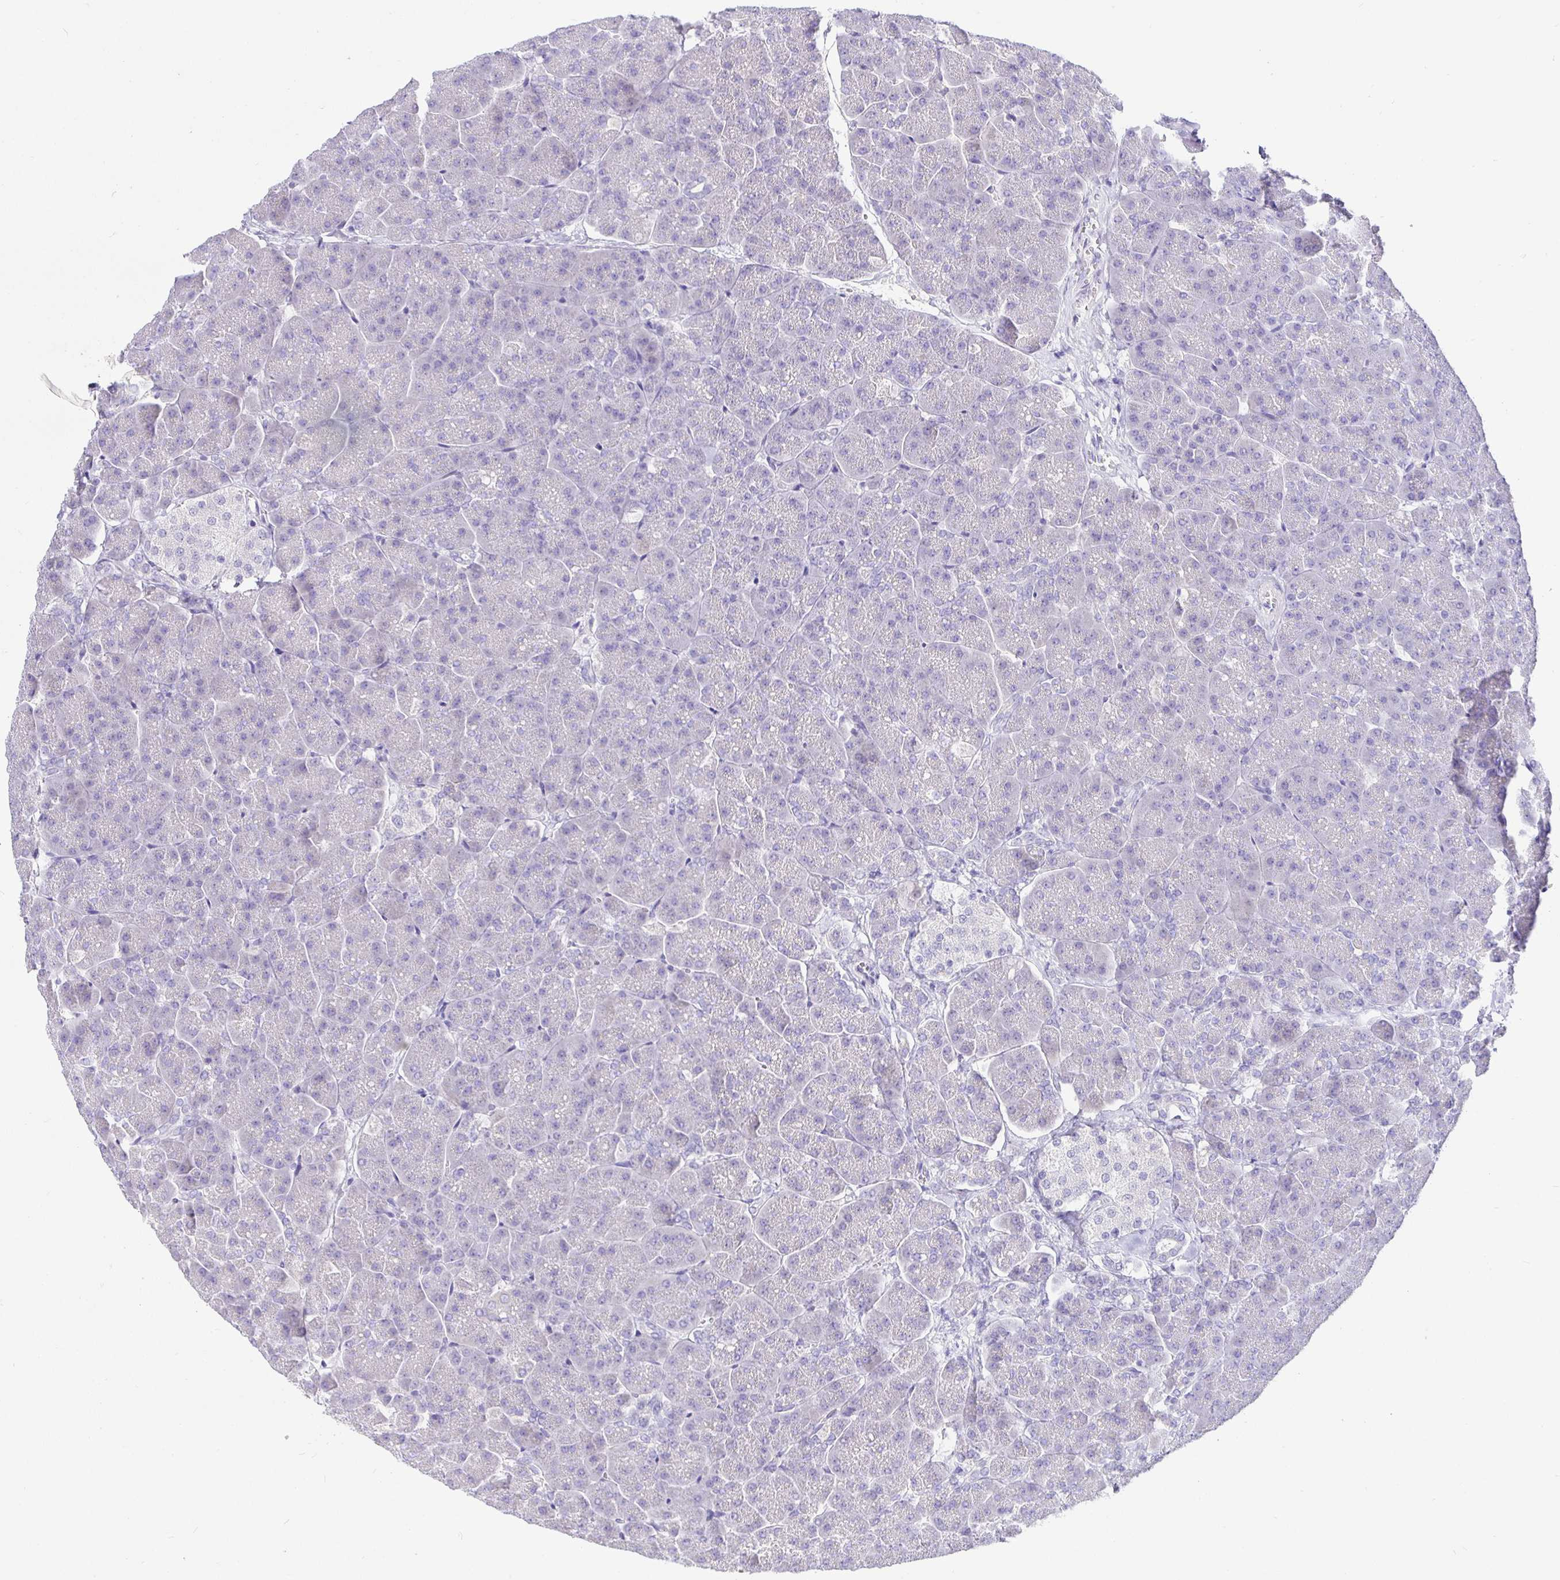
{"staining": {"intensity": "negative", "quantity": "none", "location": "none"}, "tissue": "pancreas", "cell_type": "Exocrine glandular cells", "image_type": "normal", "snomed": [{"axis": "morphology", "description": "Normal tissue, NOS"}, {"axis": "topography", "description": "Pancreas"}, {"axis": "topography", "description": "Peripheral nerve tissue"}], "caption": "A high-resolution photomicrograph shows immunohistochemistry (IHC) staining of normal pancreas, which shows no significant expression in exocrine glandular cells. The staining is performed using DAB (3,3'-diaminobenzidine) brown chromogen with nuclei counter-stained in using hematoxylin.", "gene": "TPTE", "patient": {"sex": "male", "age": 54}}